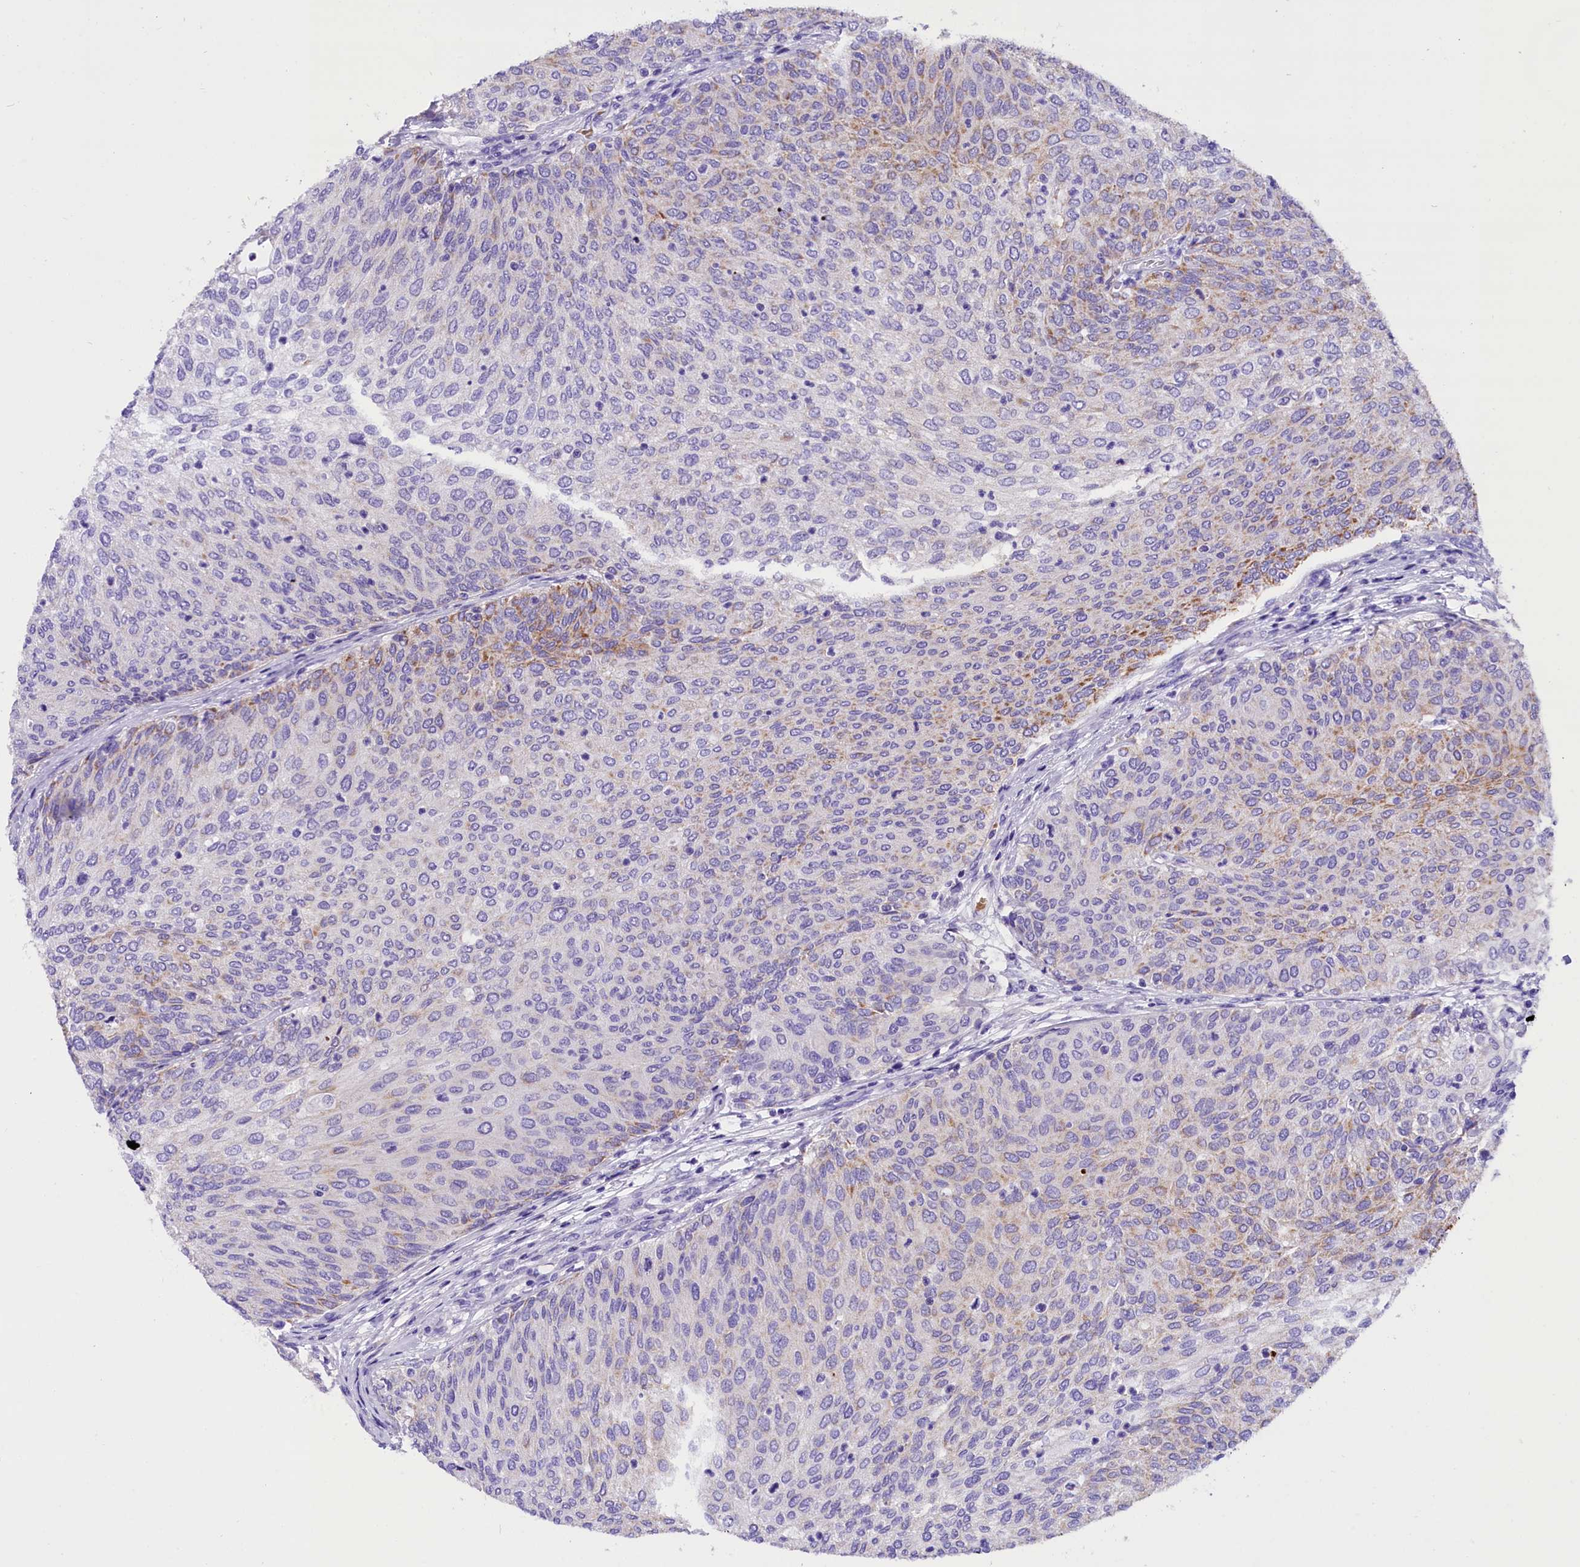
{"staining": {"intensity": "moderate", "quantity": "<25%", "location": "cytoplasmic/membranous"}, "tissue": "urothelial cancer", "cell_type": "Tumor cells", "image_type": "cancer", "snomed": [{"axis": "morphology", "description": "Urothelial carcinoma, Low grade"}, {"axis": "topography", "description": "Urinary bladder"}], "caption": "Immunohistochemistry photomicrograph of neoplastic tissue: urothelial carcinoma (low-grade) stained using immunohistochemistry exhibits low levels of moderate protein expression localized specifically in the cytoplasmic/membranous of tumor cells, appearing as a cytoplasmic/membranous brown color.", "gene": "ABAT", "patient": {"sex": "female", "age": 79}}